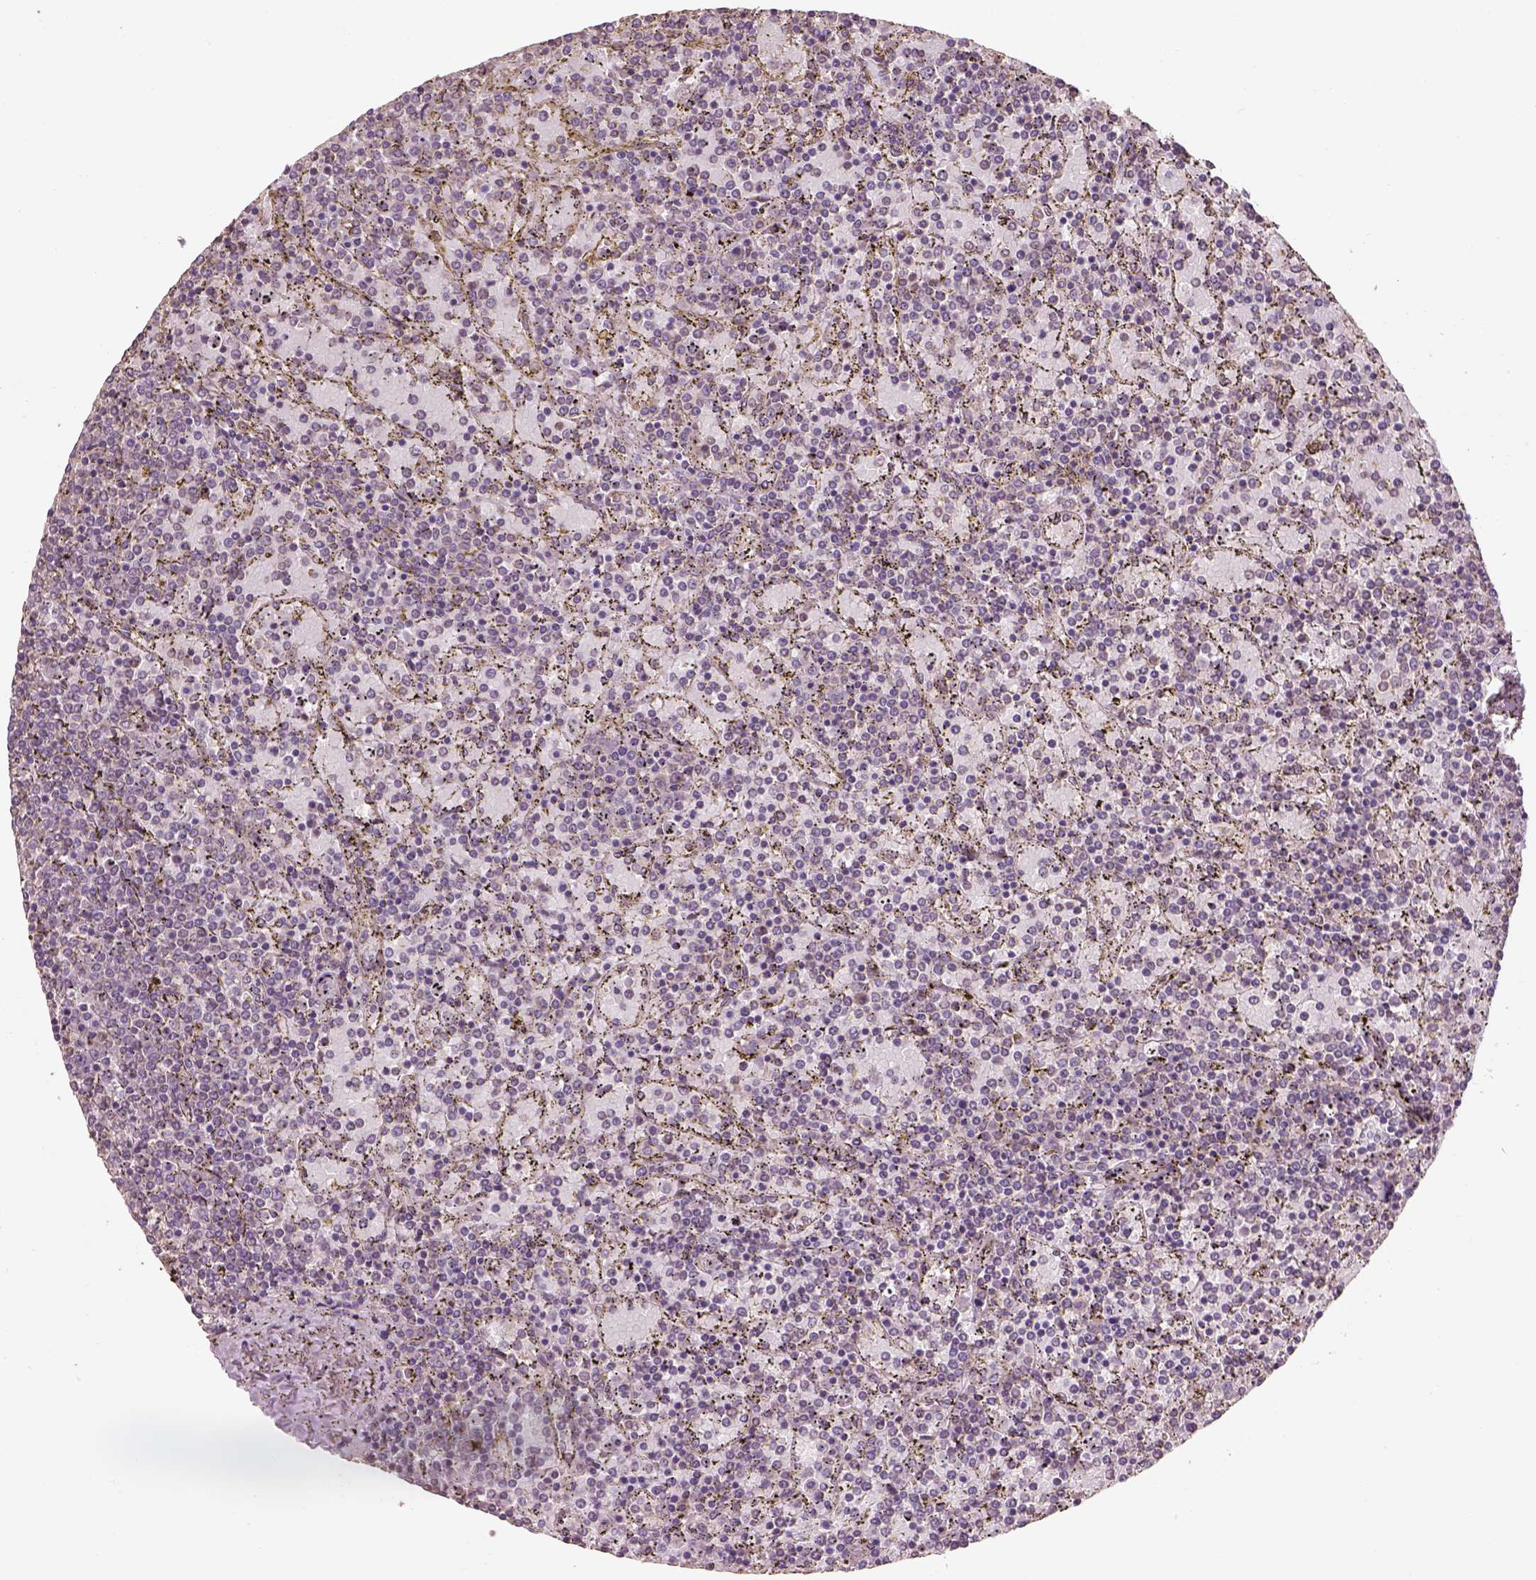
{"staining": {"intensity": "negative", "quantity": "none", "location": "none"}, "tissue": "lymphoma", "cell_type": "Tumor cells", "image_type": "cancer", "snomed": [{"axis": "morphology", "description": "Malignant lymphoma, non-Hodgkin's type, Low grade"}, {"axis": "topography", "description": "Spleen"}], "caption": "The image demonstrates no staining of tumor cells in low-grade malignant lymphoma, non-Hodgkin's type.", "gene": "AP1B1", "patient": {"sex": "female", "age": 77}}